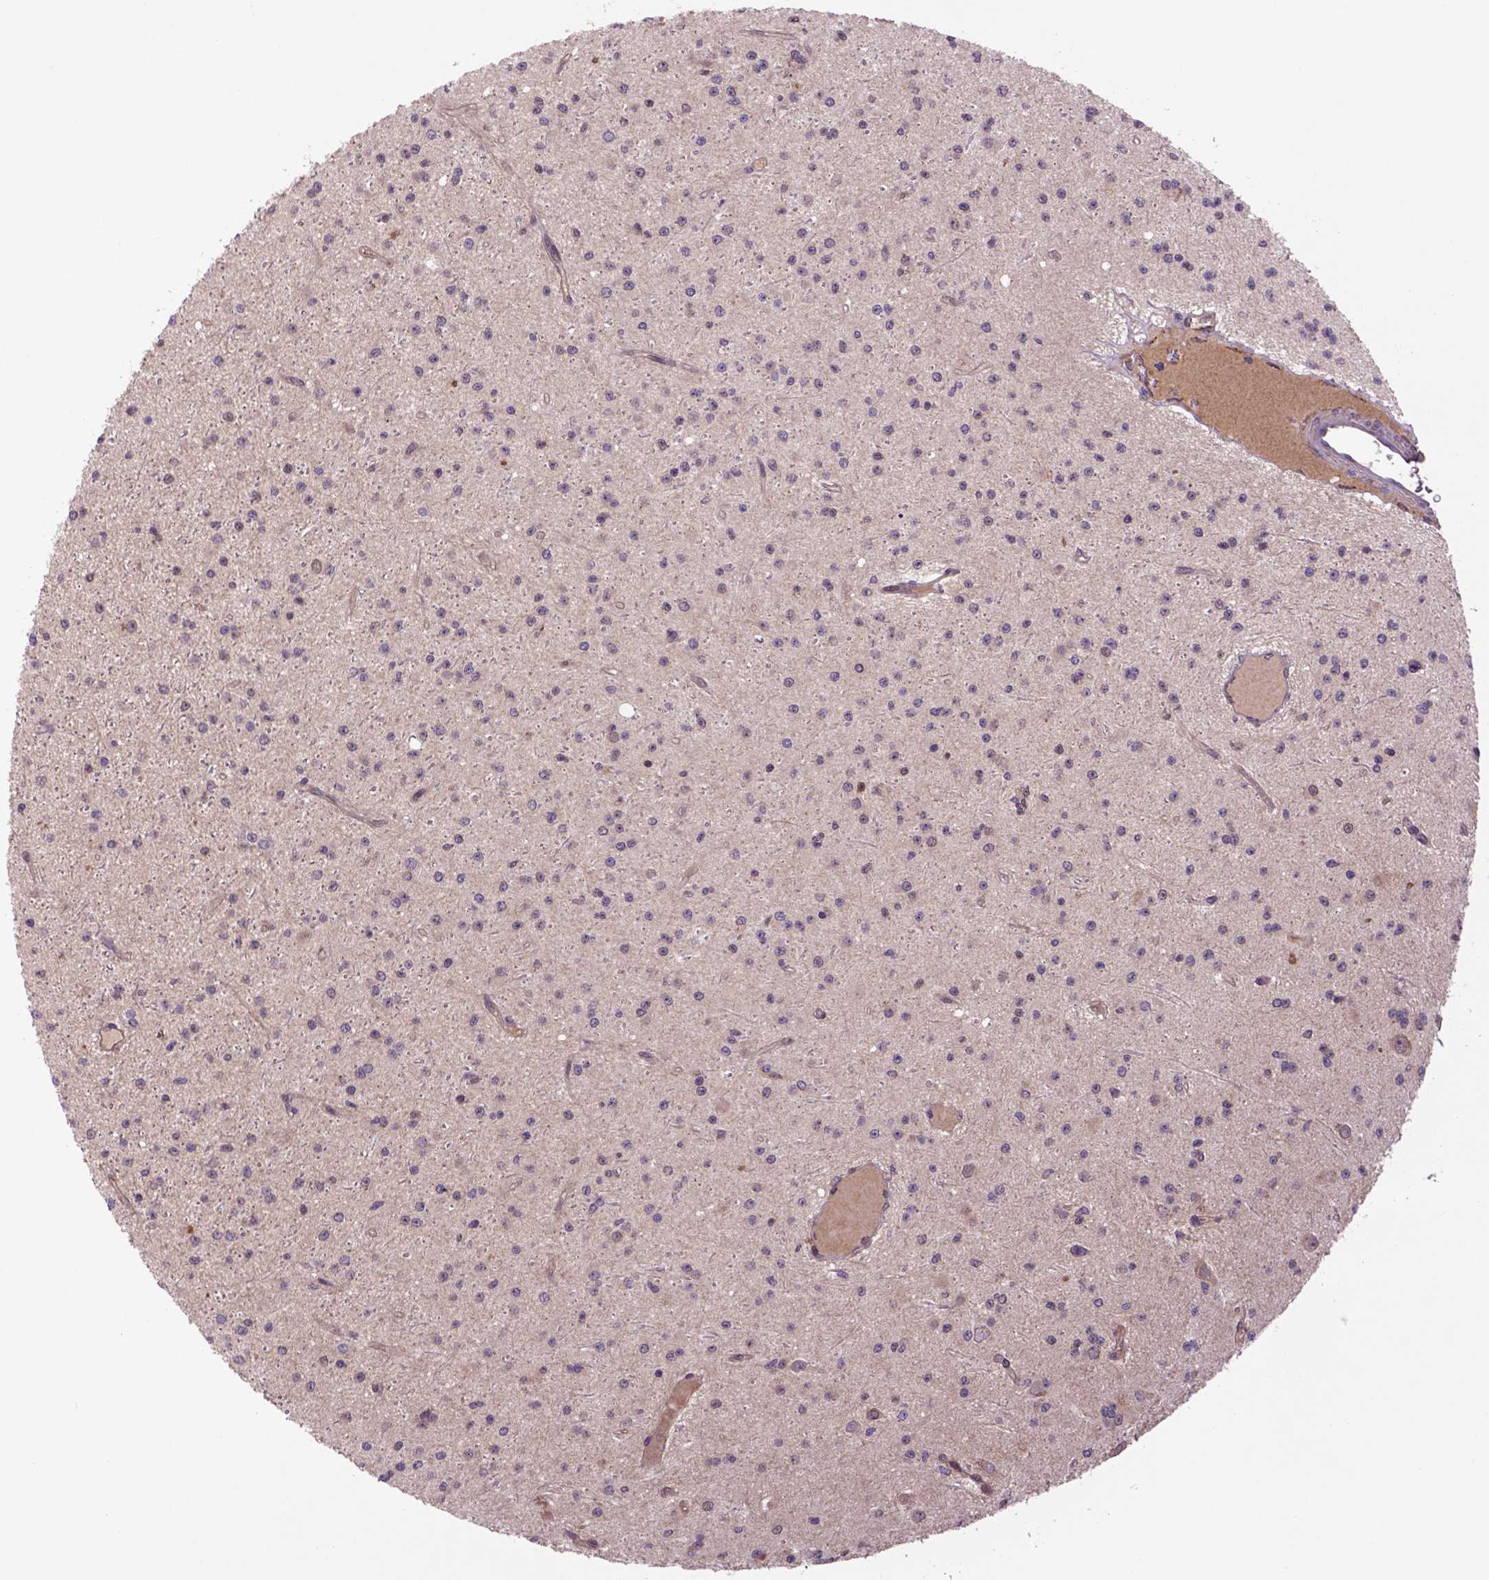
{"staining": {"intensity": "negative", "quantity": "none", "location": "none"}, "tissue": "glioma", "cell_type": "Tumor cells", "image_type": "cancer", "snomed": [{"axis": "morphology", "description": "Glioma, malignant, Low grade"}, {"axis": "topography", "description": "Brain"}], "caption": "Immunohistochemical staining of glioma reveals no significant positivity in tumor cells.", "gene": "HSPBP1", "patient": {"sex": "male", "age": 27}}